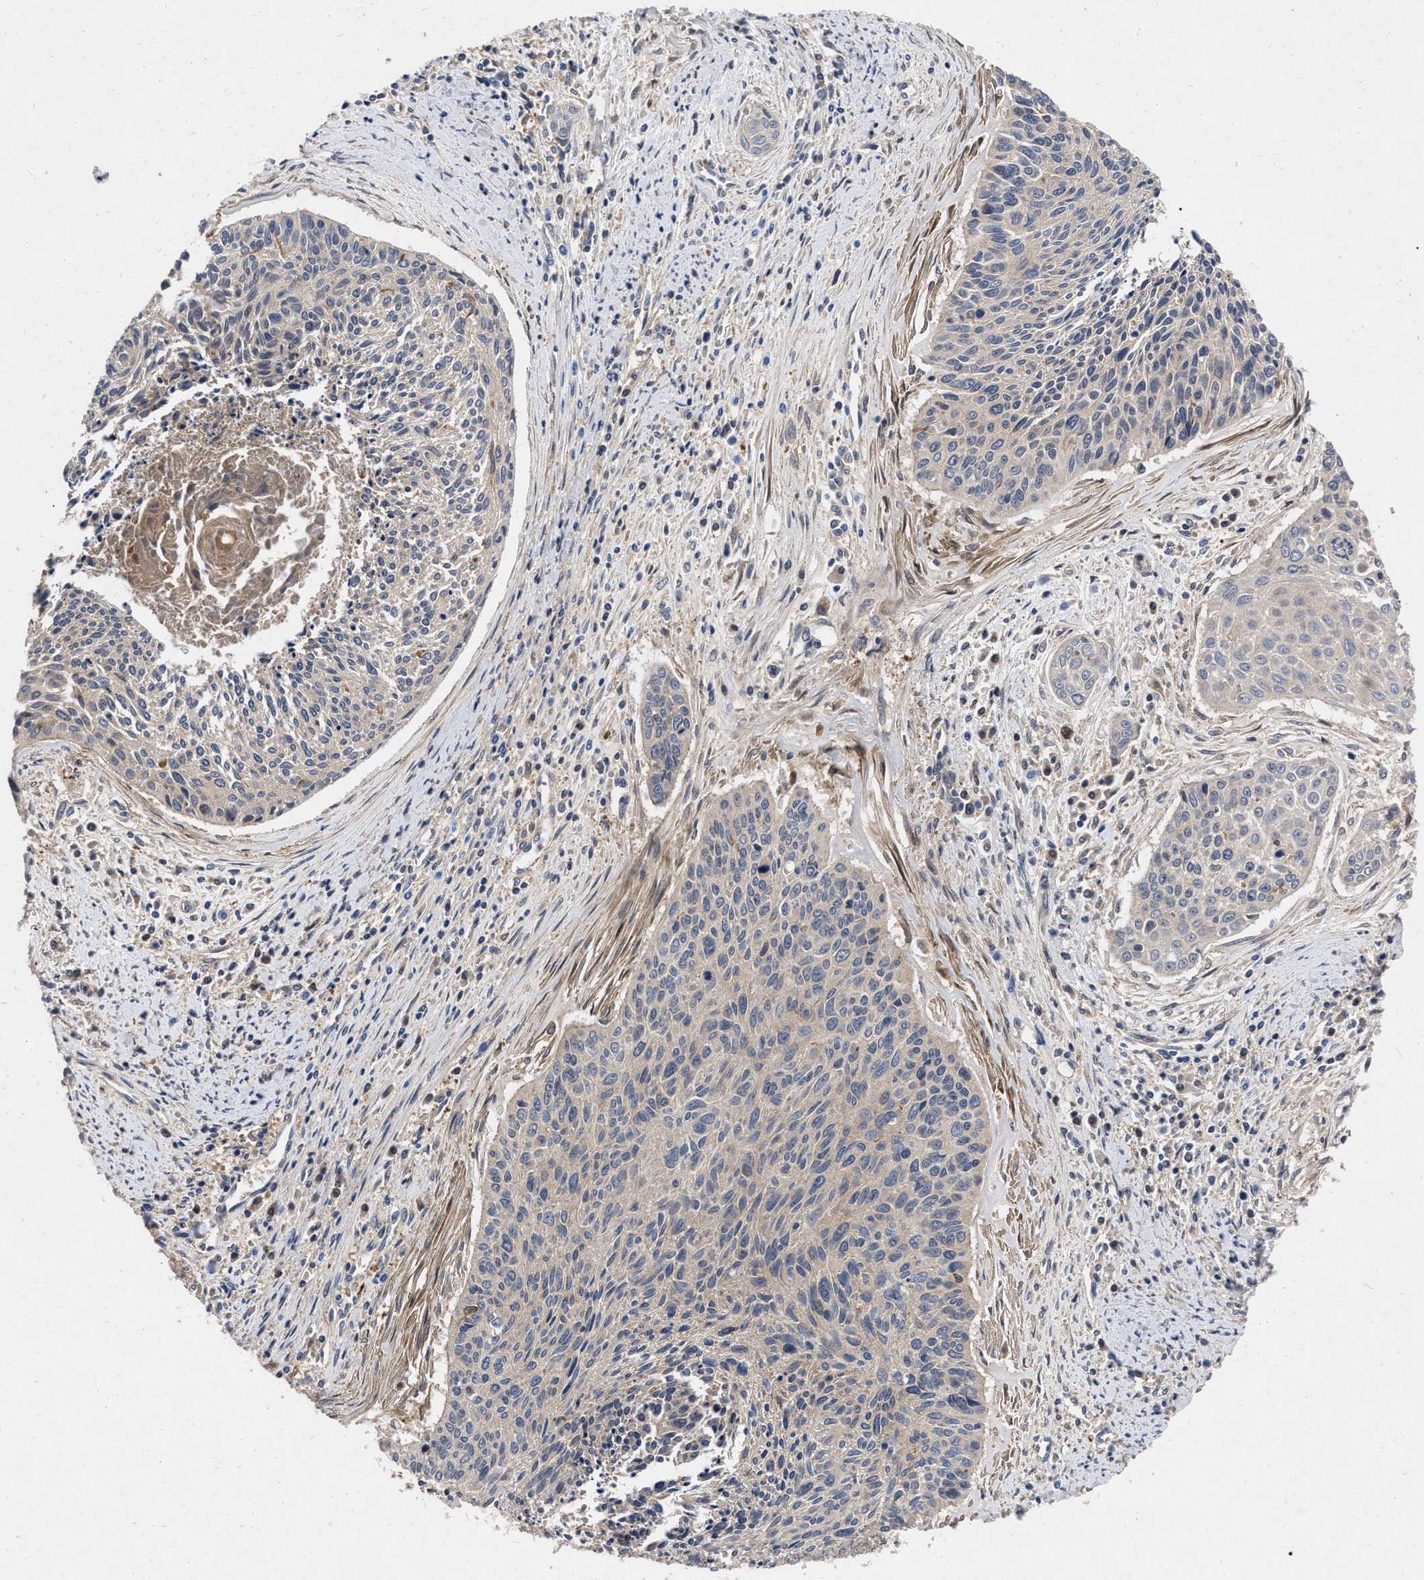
{"staining": {"intensity": "weak", "quantity": "25%-75%", "location": "cytoplasmic/membranous"}, "tissue": "cervical cancer", "cell_type": "Tumor cells", "image_type": "cancer", "snomed": [{"axis": "morphology", "description": "Squamous cell carcinoma, NOS"}, {"axis": "topography", "description": "Cervix"}], "caption": "An image of cervical cancer stained for a protein reveals weak cytoplasmic/membranous brown staining in tumor cells. The staining was performed using DAB (3,3'-diaminobenzidine), with brown indicating positive protein expression. Nuclei are stained blue with hematoxylin.", "gene": "CDKN2C", "patient": {"sex": "female", "age": 55}}